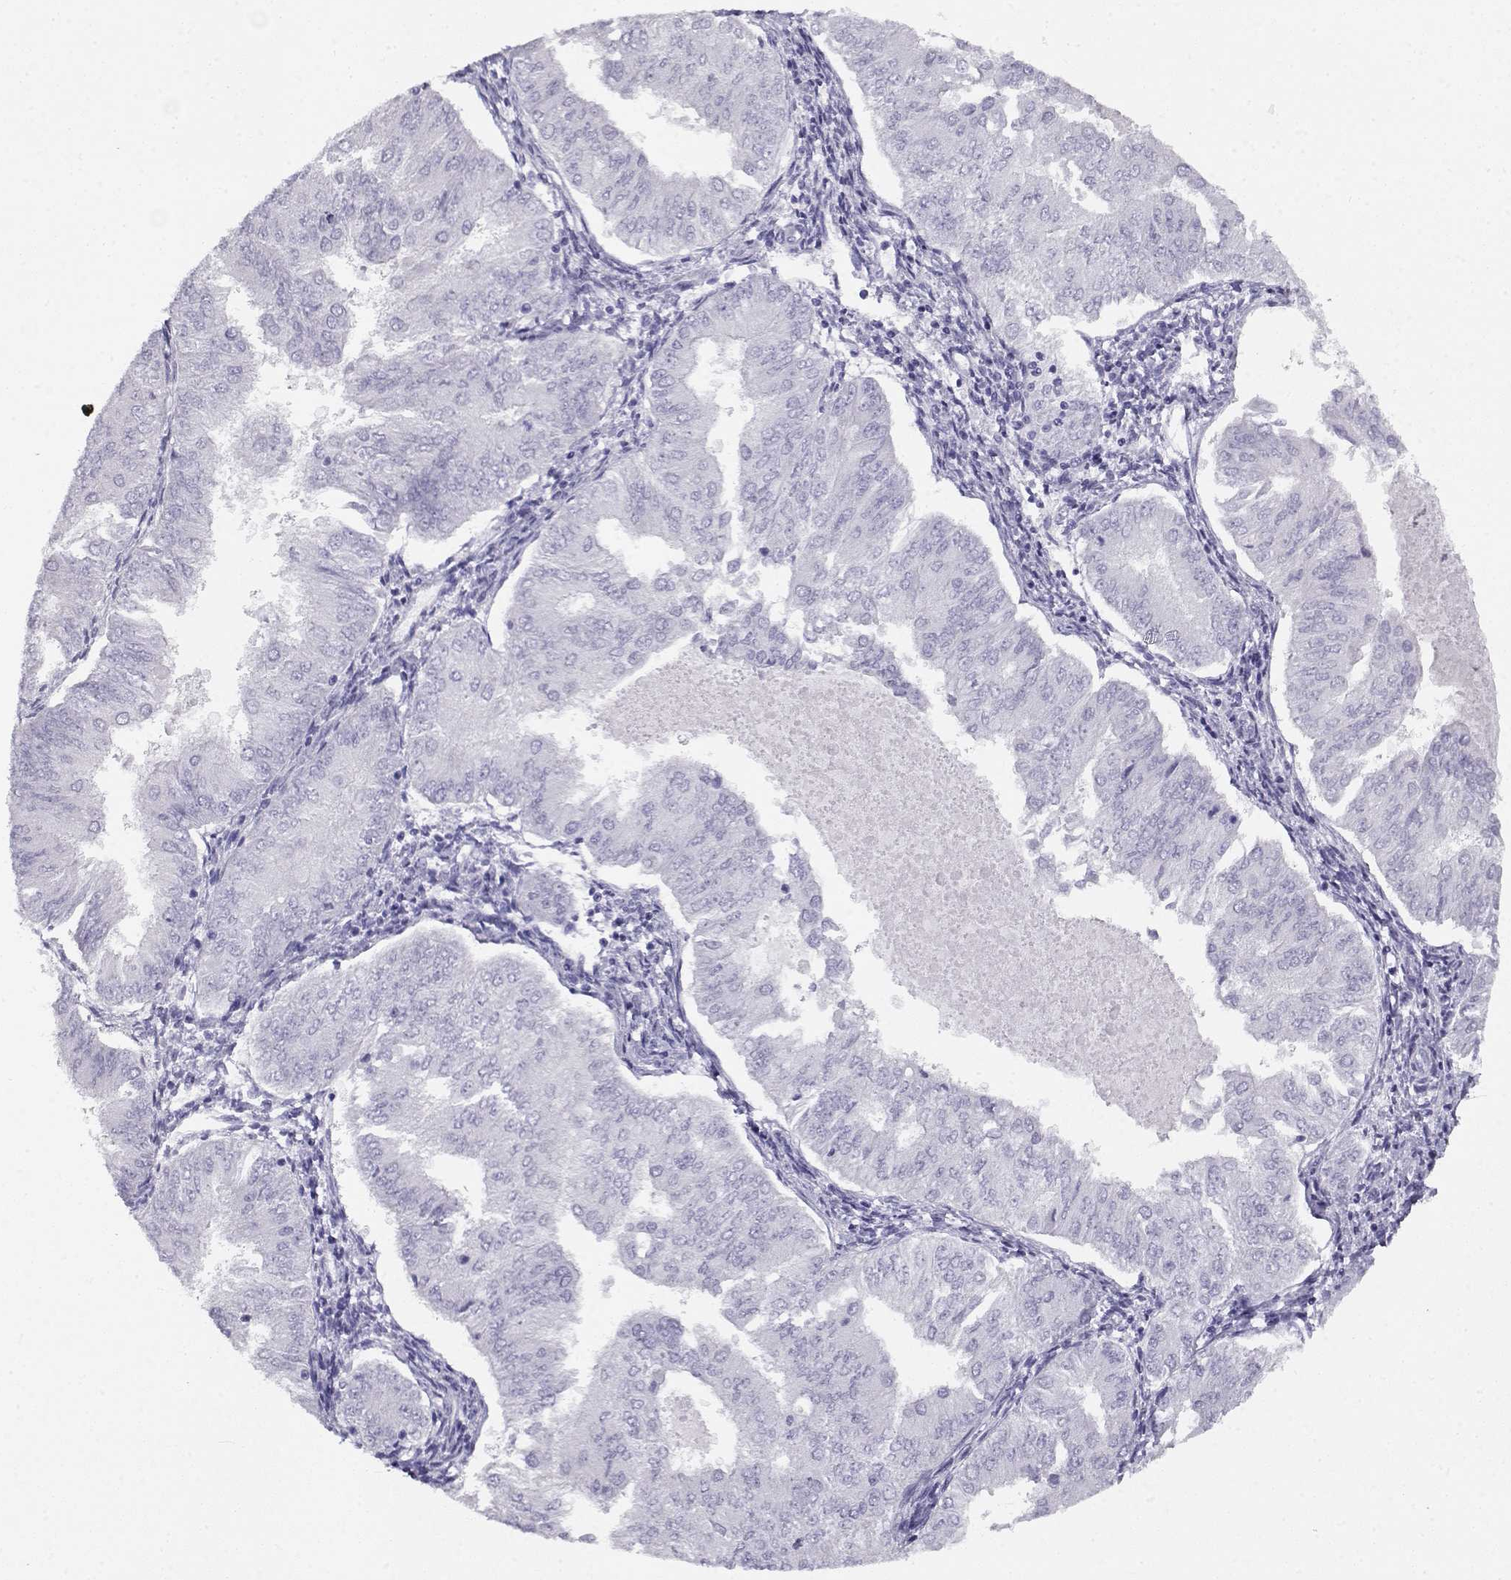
{"staining": {"intensity": "negative", "quantity": "none", "location": "none"}, "tissue": "endometrial cancer", "cell_type": "Tumor cells", "image_type": "cancer", "snomed": [{"axis": "morphology", "description": "Adenocarcinoma, NOS"}, {"axis": "topography", "description": "Endometrium"}], "caption": "Tumor cells show no significant protein positivity in endometrial cancer. Brightfield microscopy of immunohistochemistry (IHC) stained with DAB (3,3'-diaminobenzidine) (brown) and hematoxylin (blue), captured at high magnification.", "gene": "CABS1", "patient": {"sex": "female", "age": 53}}